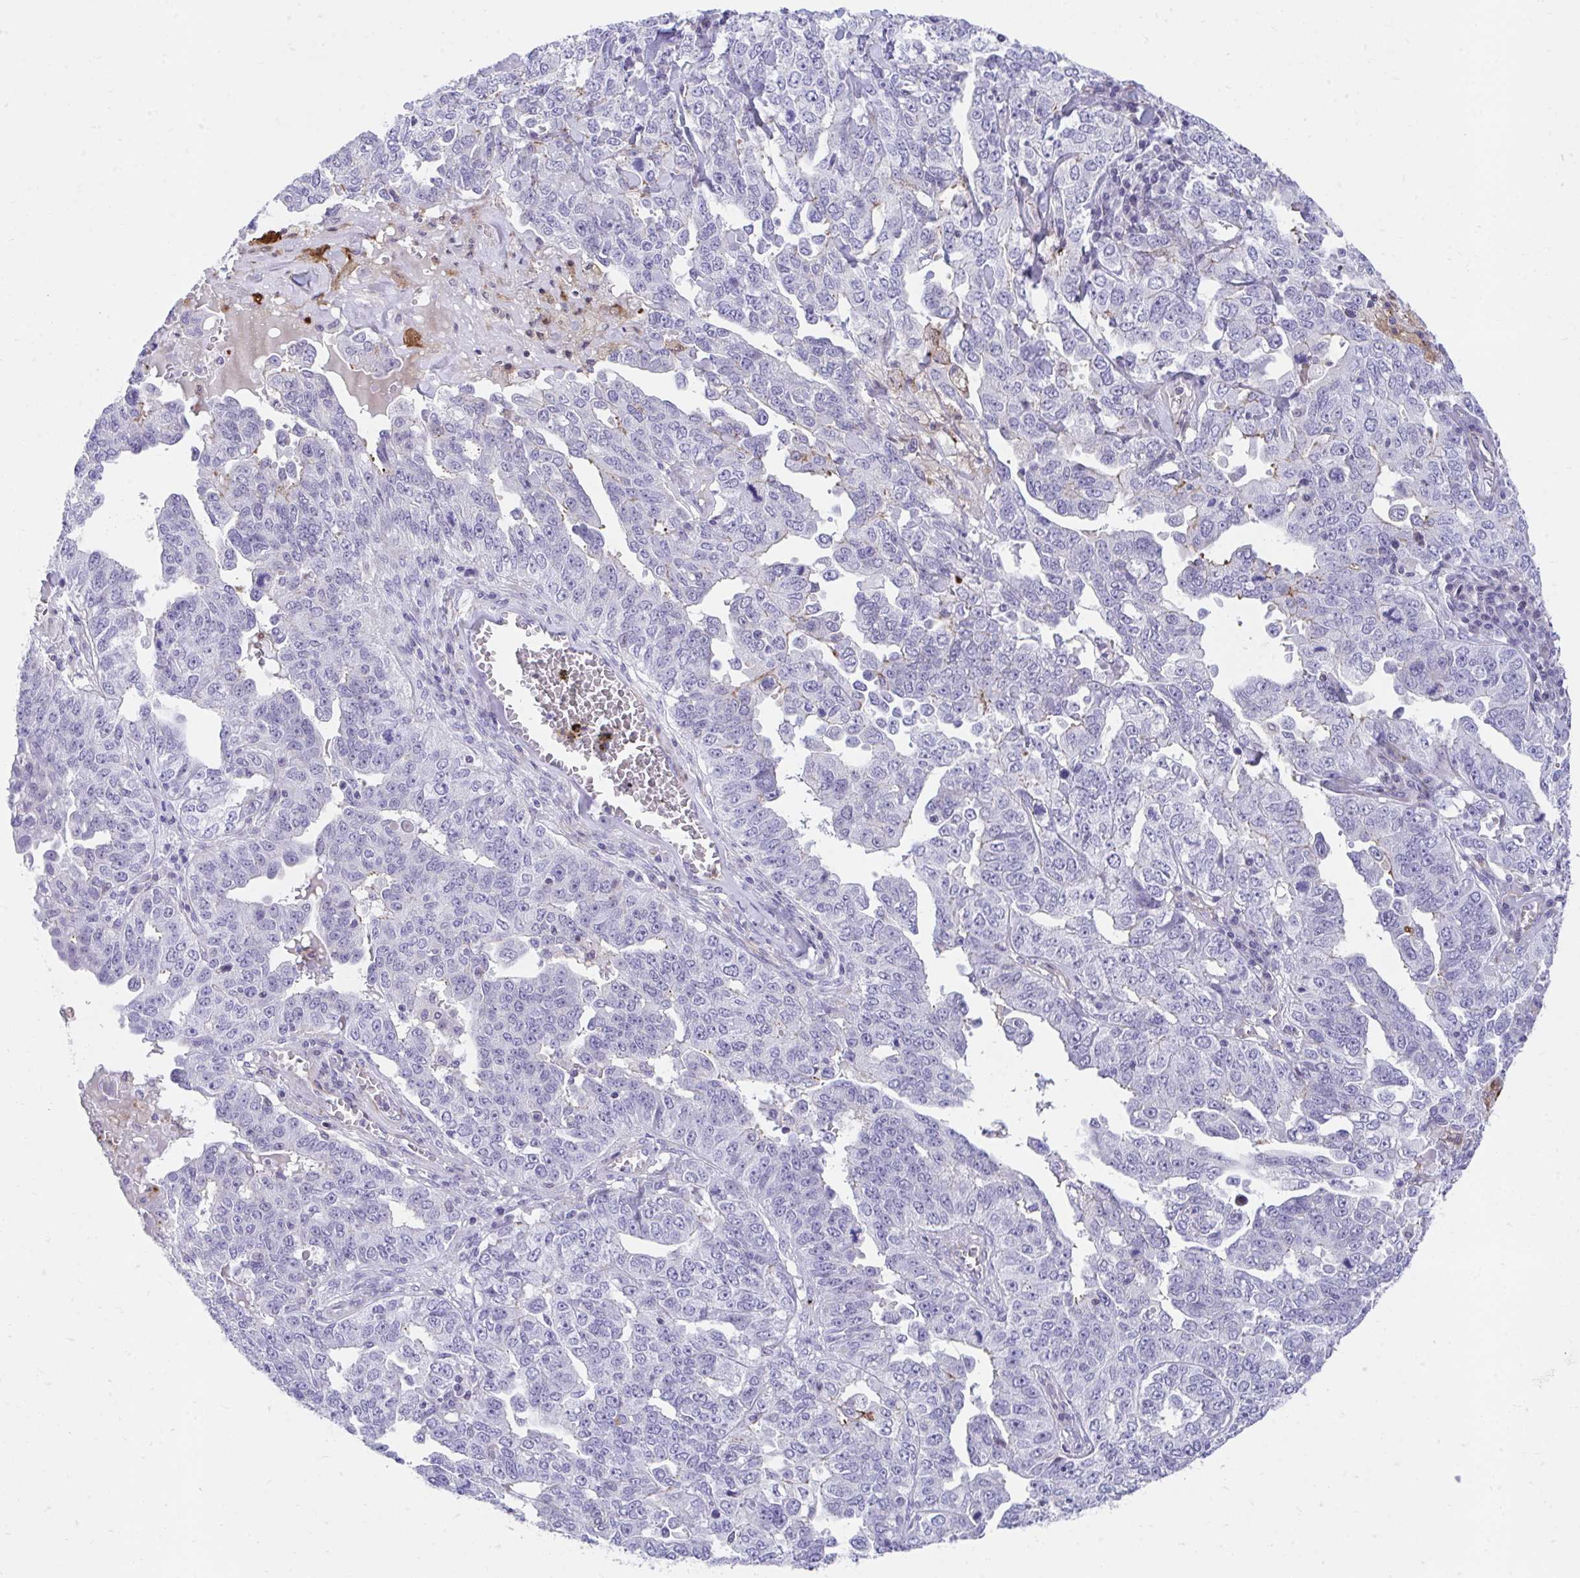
{"staining": {"intensity": "negative", "quantity": "none", "location": "none"}, "tissue": "ovarian cancer", "cell_type": "Tumor cells", "image_type": "cancer", "snomed": [{"axis": "morphology", "description": "Carcinoma, endometroid"}, {"axis": "topography", "description": "Ovary"}], "caption": "This is a micrograph of IHC staining of endometroid carcinoma (ovarian), which shows no positivity in tumor cells.", "gene": "CSTB", "patient": {"sex": "female", "age": 62}}